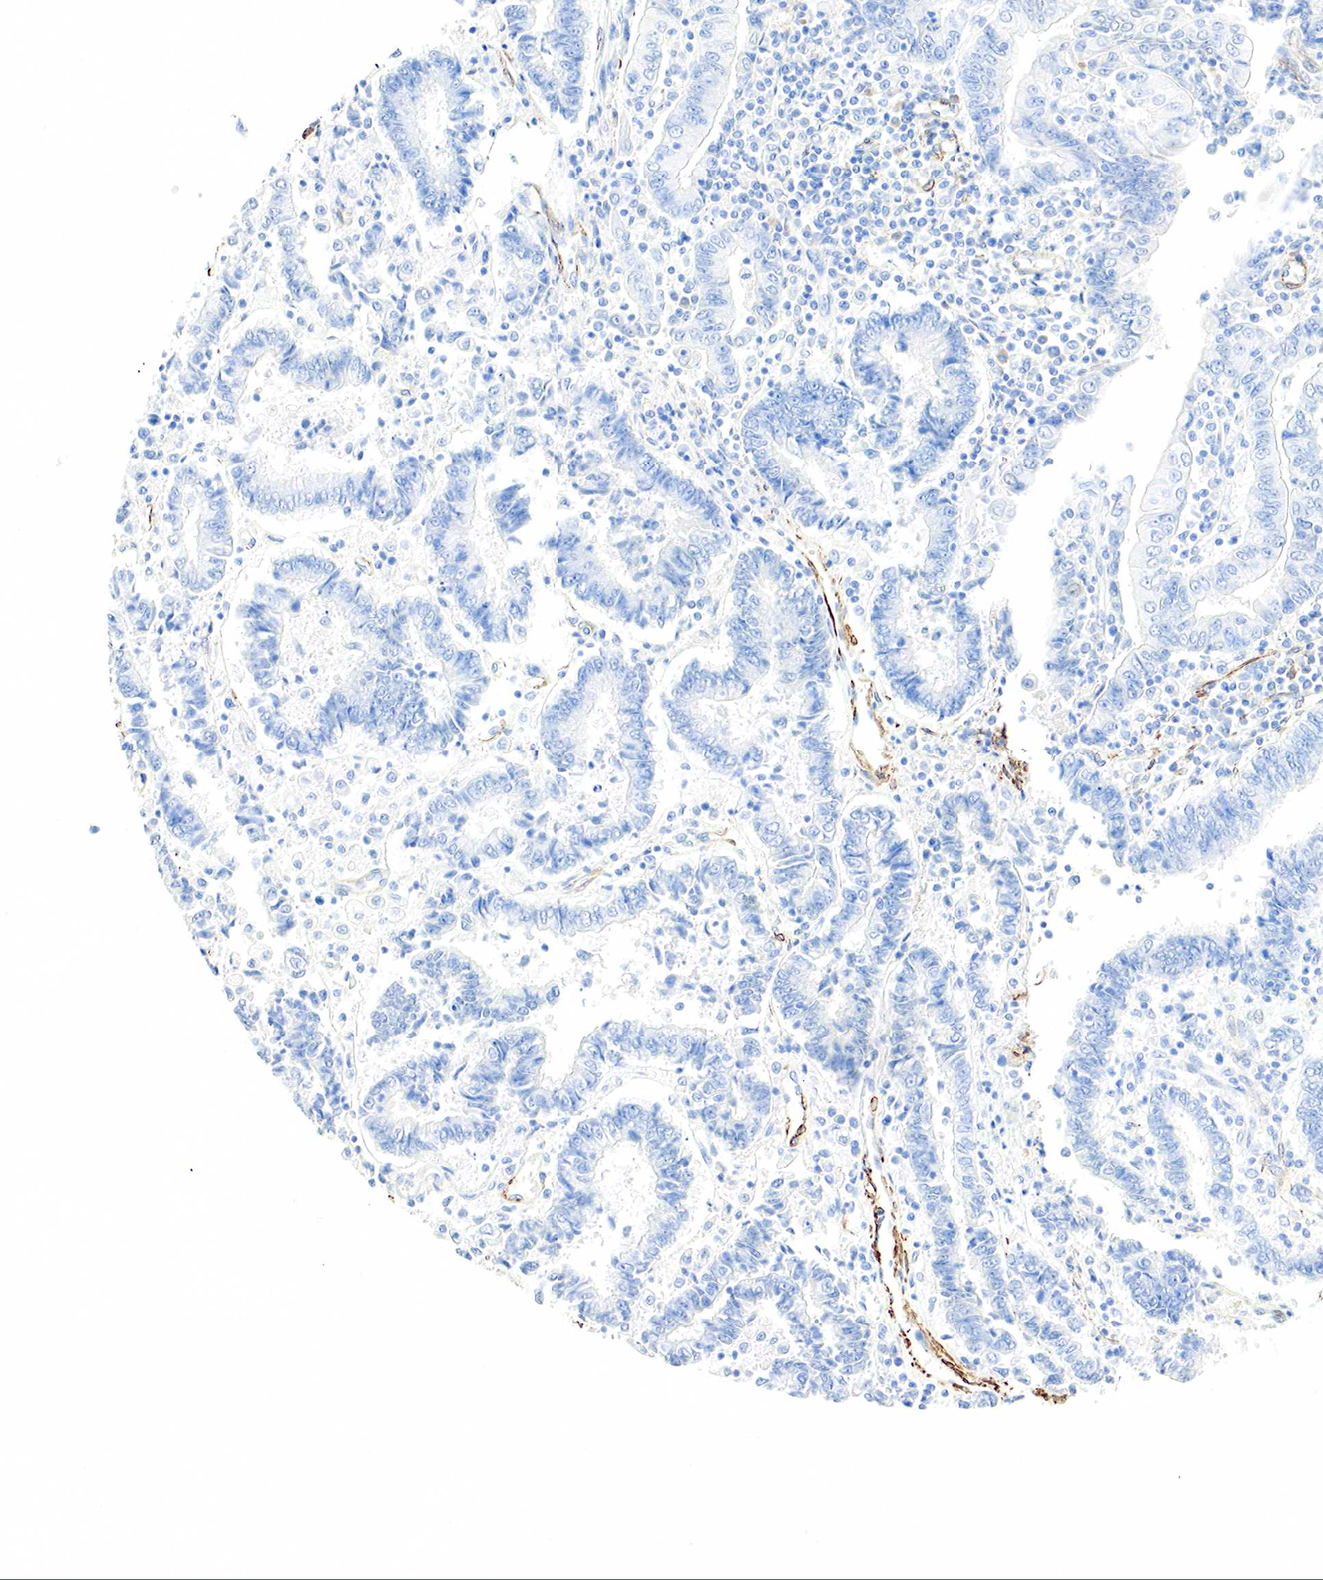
{"staining": {"intensity": "negative", "quantity": "none", "location": "none"}, "tissue": "endometrial cancer", "cell_type": "Tumor cells", "image_type": "cancer", "snomed": [{"axis": "morphology", "description": "Adenocarcinoma, NOS"}, {"axis": "topography", "description": "Endometrium"}], "caption": "DAB immunohistochemical staining of human endometrial adenocarcinoma reveals no significant positivity in tumor cells.", "gene": "ACTA1", "patient": {"sex": "female", "age": 75}}